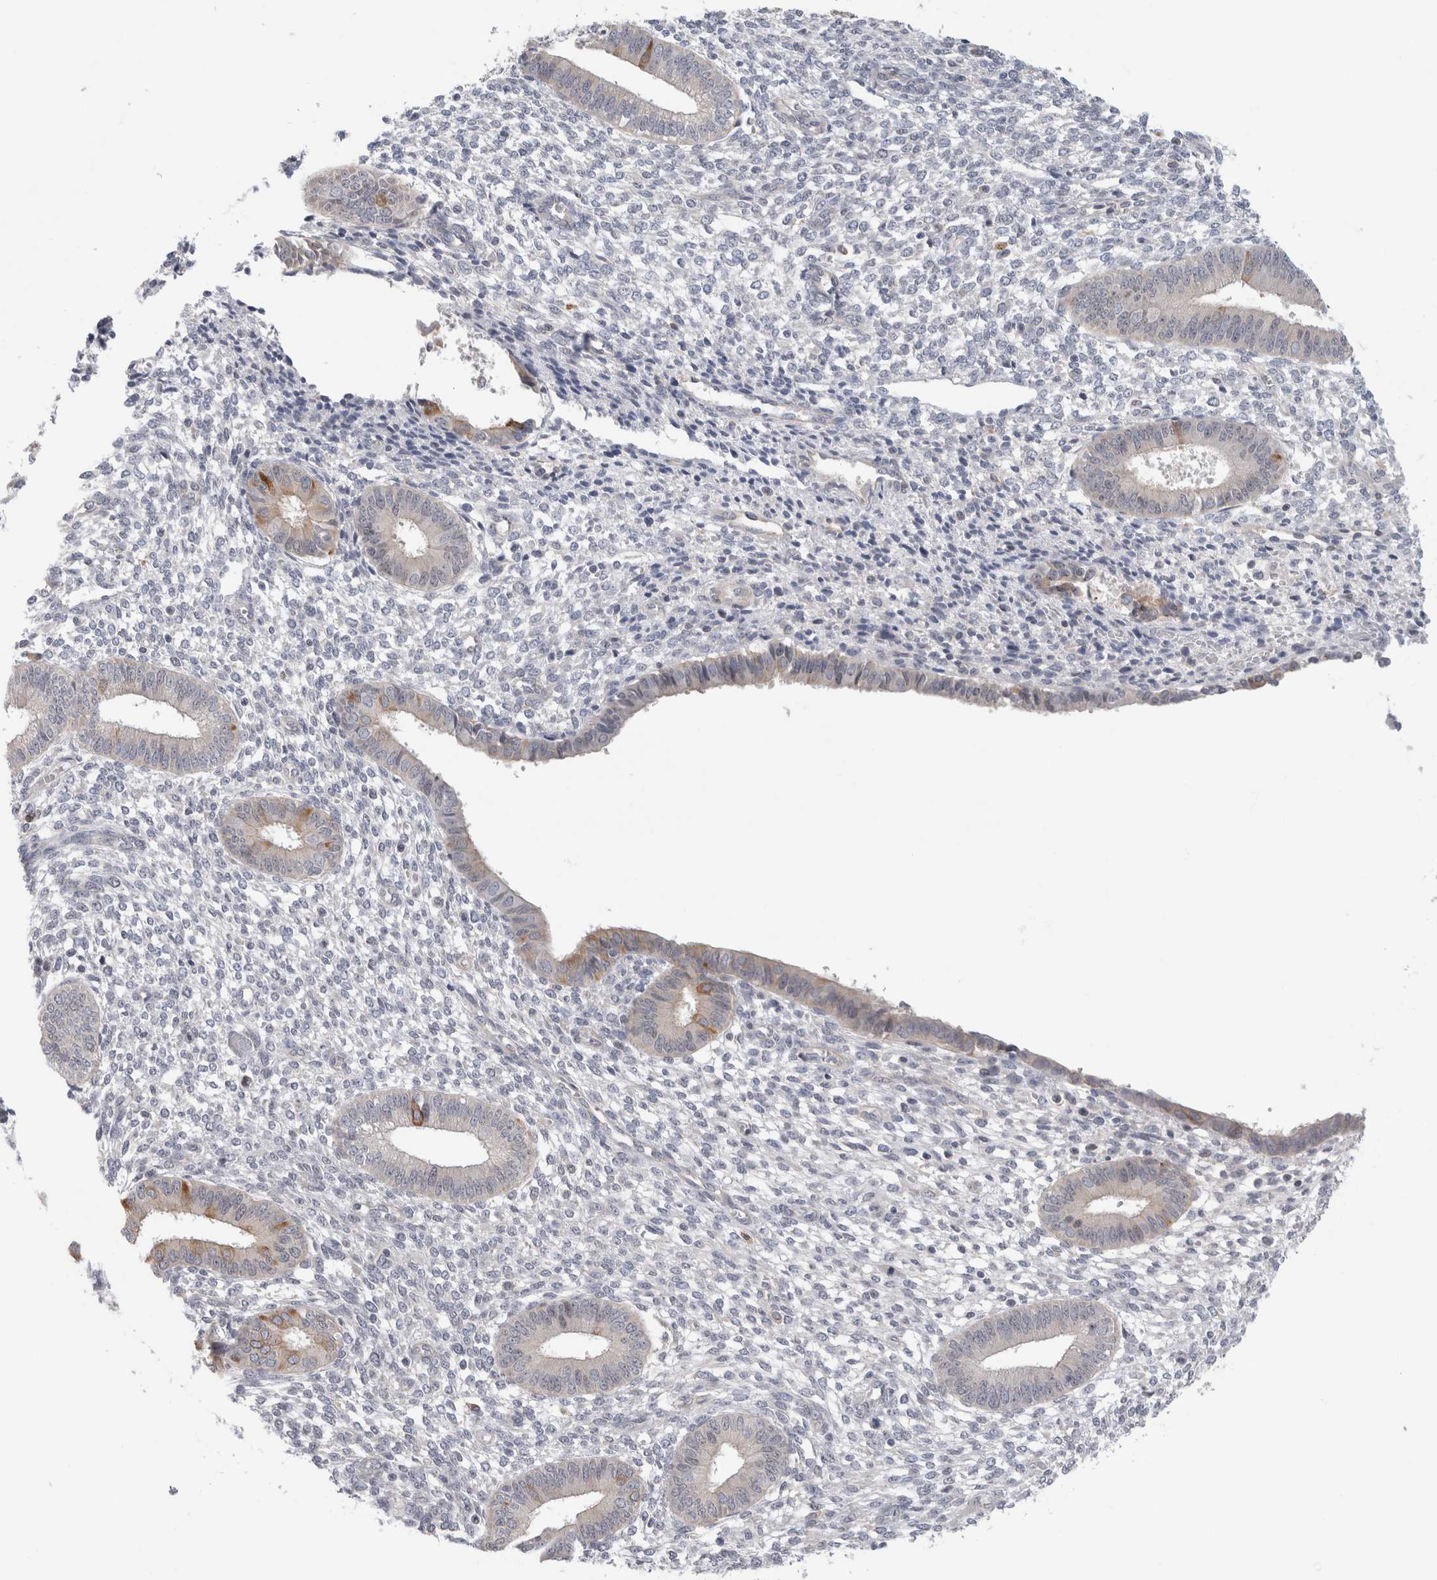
{"staining": {"intensity": "negative", "quantity": "none", "location": "none"}, "tissue": "endometrium", "cell_type": "Cells in endometrial stroma", "image_type": "normal", "snomed": [{"axis": "morphology", "description": "Normal tissue, NOS"}, {"axis": "topography", "description": "Endometrium"}], "caption": "Cells in endometrial stroma are negative for protein expression in normal human endometrium. (Stains: DAB (3,3'-diaminobenzidine) immunohistochemistry with hematoxylin counter stain, Microscopy: brightfield microscopy at high magnification).", "gene": "SYTL5", "patient": {"sex": "female", "age": 46}}